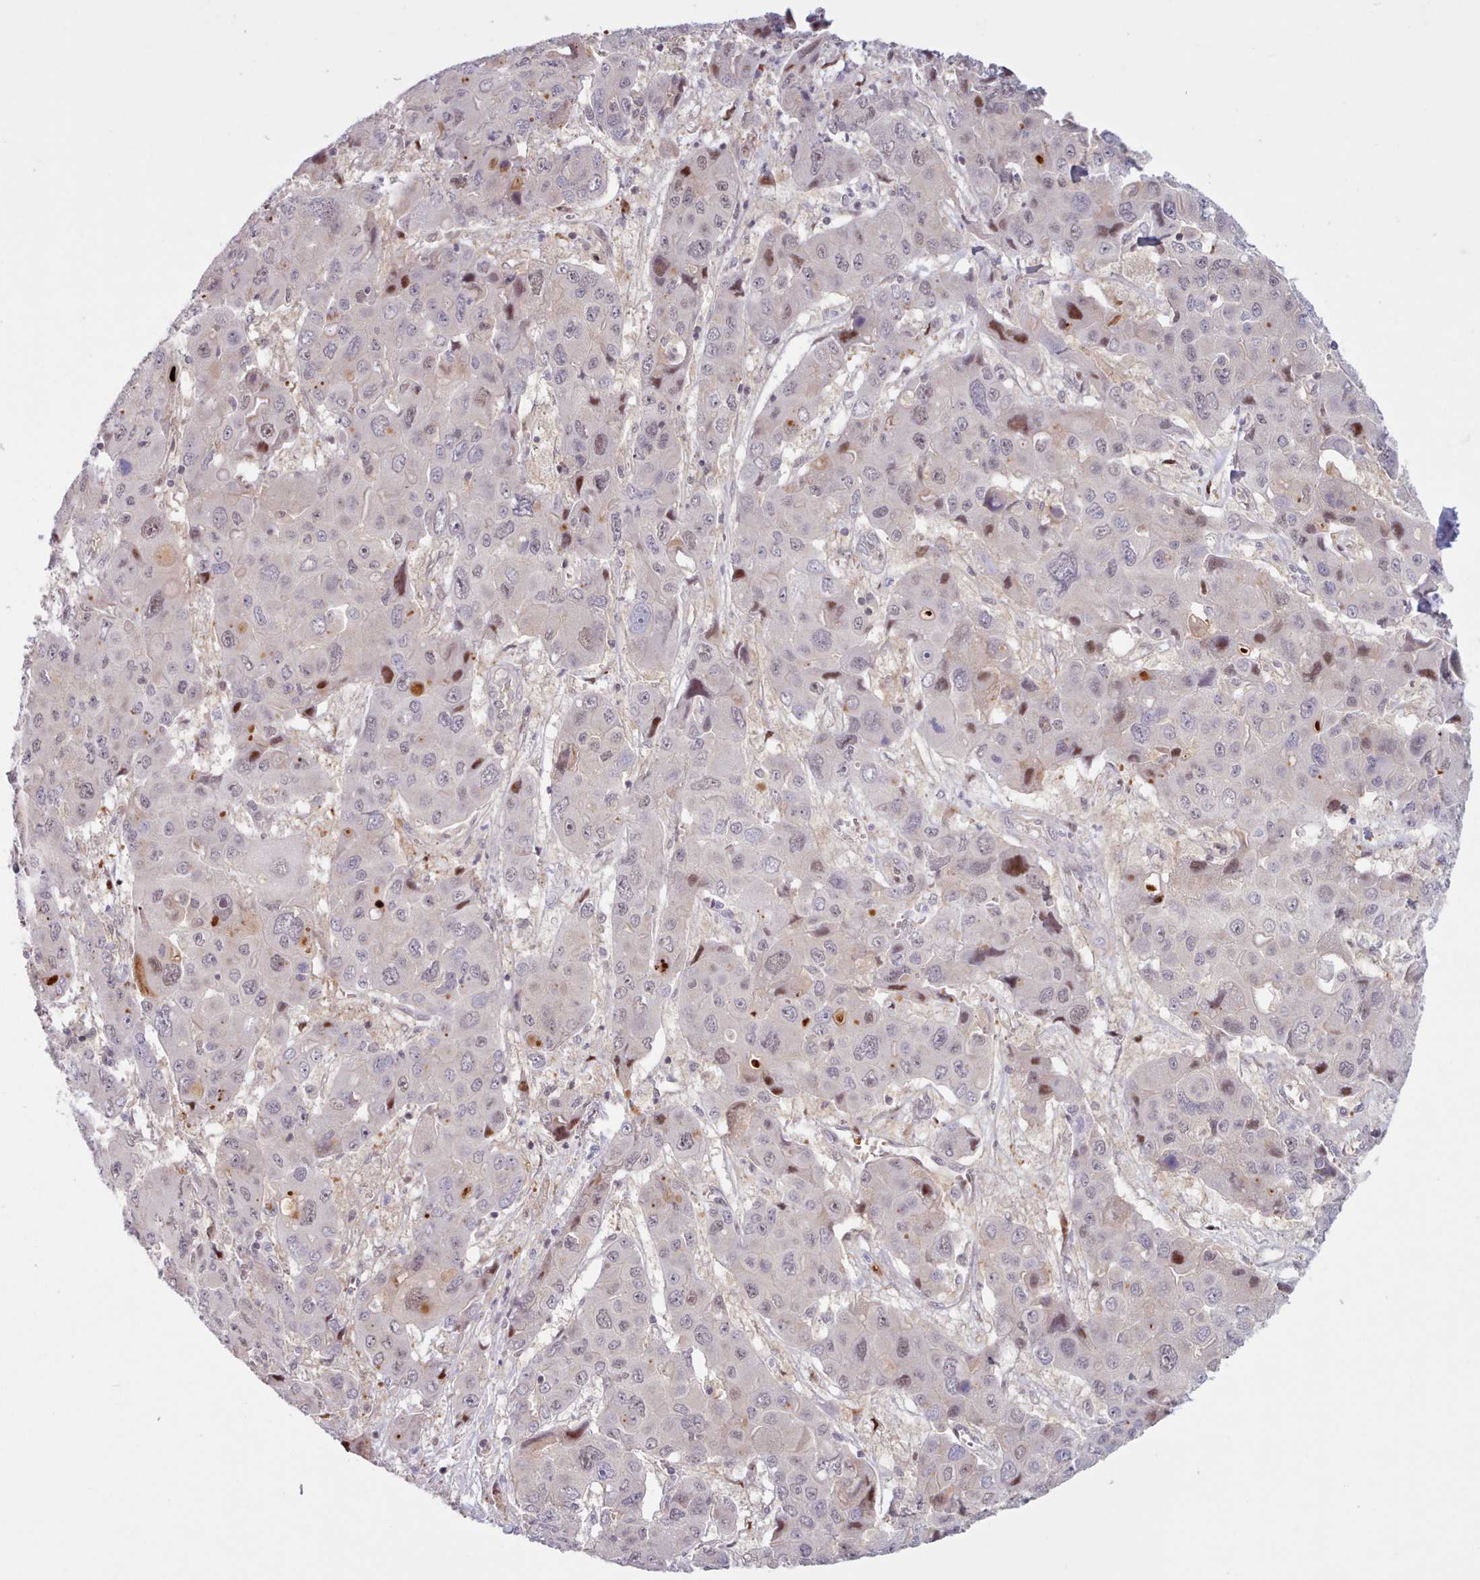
{"staining": {"intensity": "moderate", "quantity": "<25%", "location": "nuclear"}, "tissue": "liver cancer", "cell_type": "Tumor cells", "image_type": "cancer", "snomed": [{"axis": "morphology", "description": "Cholangiocarcinoma"}, {"axis": "topography", "description": "Liver"}], "caption": "Liver cancer stained for a protein displays moderate nuclear positivity in tumor cells. (DAB IHC with brightfield microscopy, high magnification).", "gene": "KBTBD7", "patient": {"sex": "male", "age": 67}}